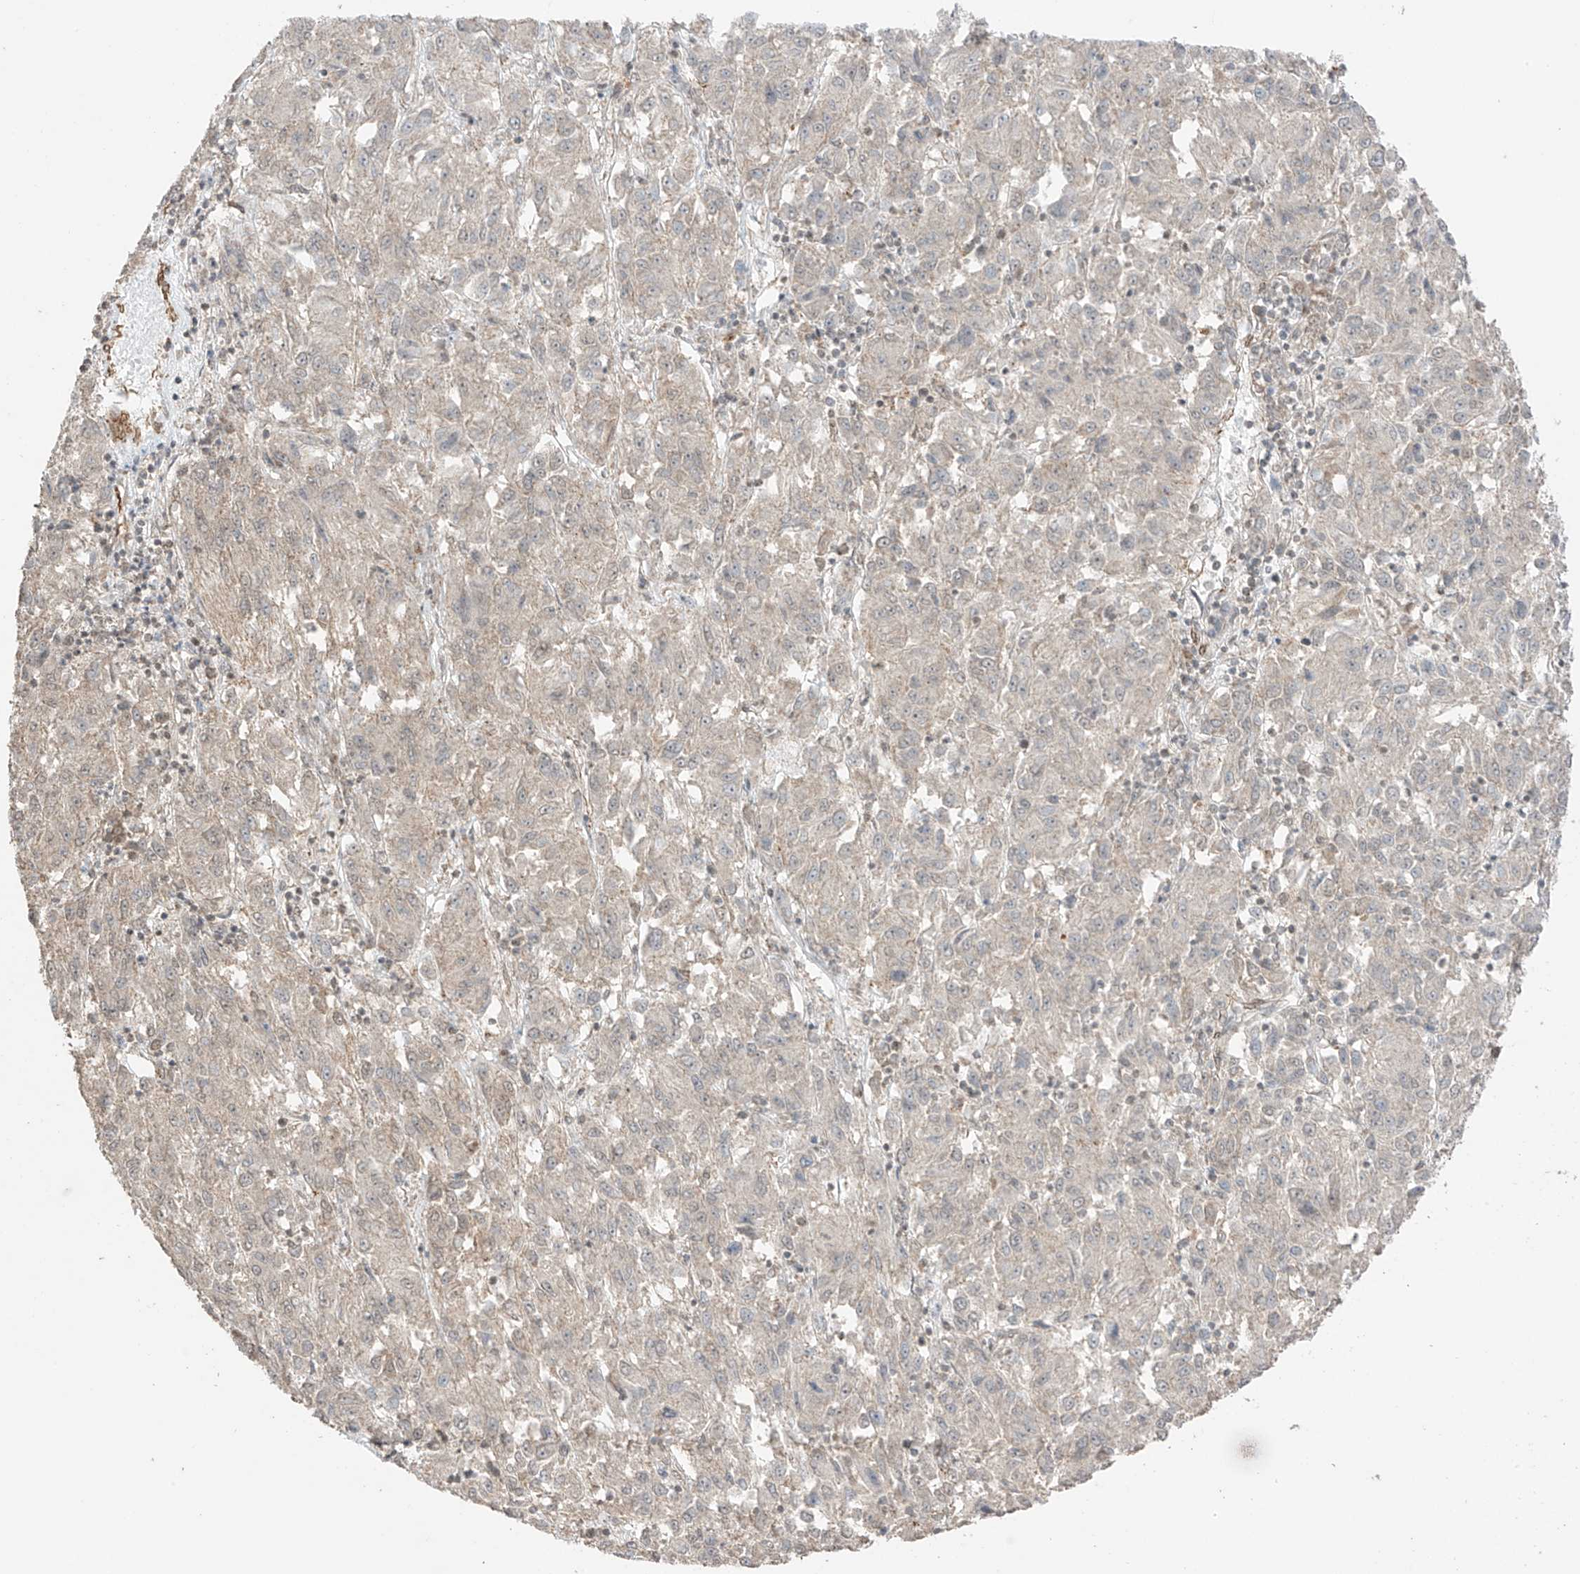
{"staining": {"intensity": "weak", "quantity": "<25%", "location": "cytoplasmic/membranous"}, "tissue": "melanoma", "cell_type": "Tumor cells", "image_type": "cancer", "snomed": [{"axis": "morphology", "description": "Malignant melanoma, Metastatic site"}, {"axis": "topography", "description": "Lung"}], "caption": "Micrograph shows no protein positivity in tumor cells of melanoma tissue. Nuclei are stained in blue.", "gene": "TTLL5", "patient": {"sex": "male", "age": 64}}